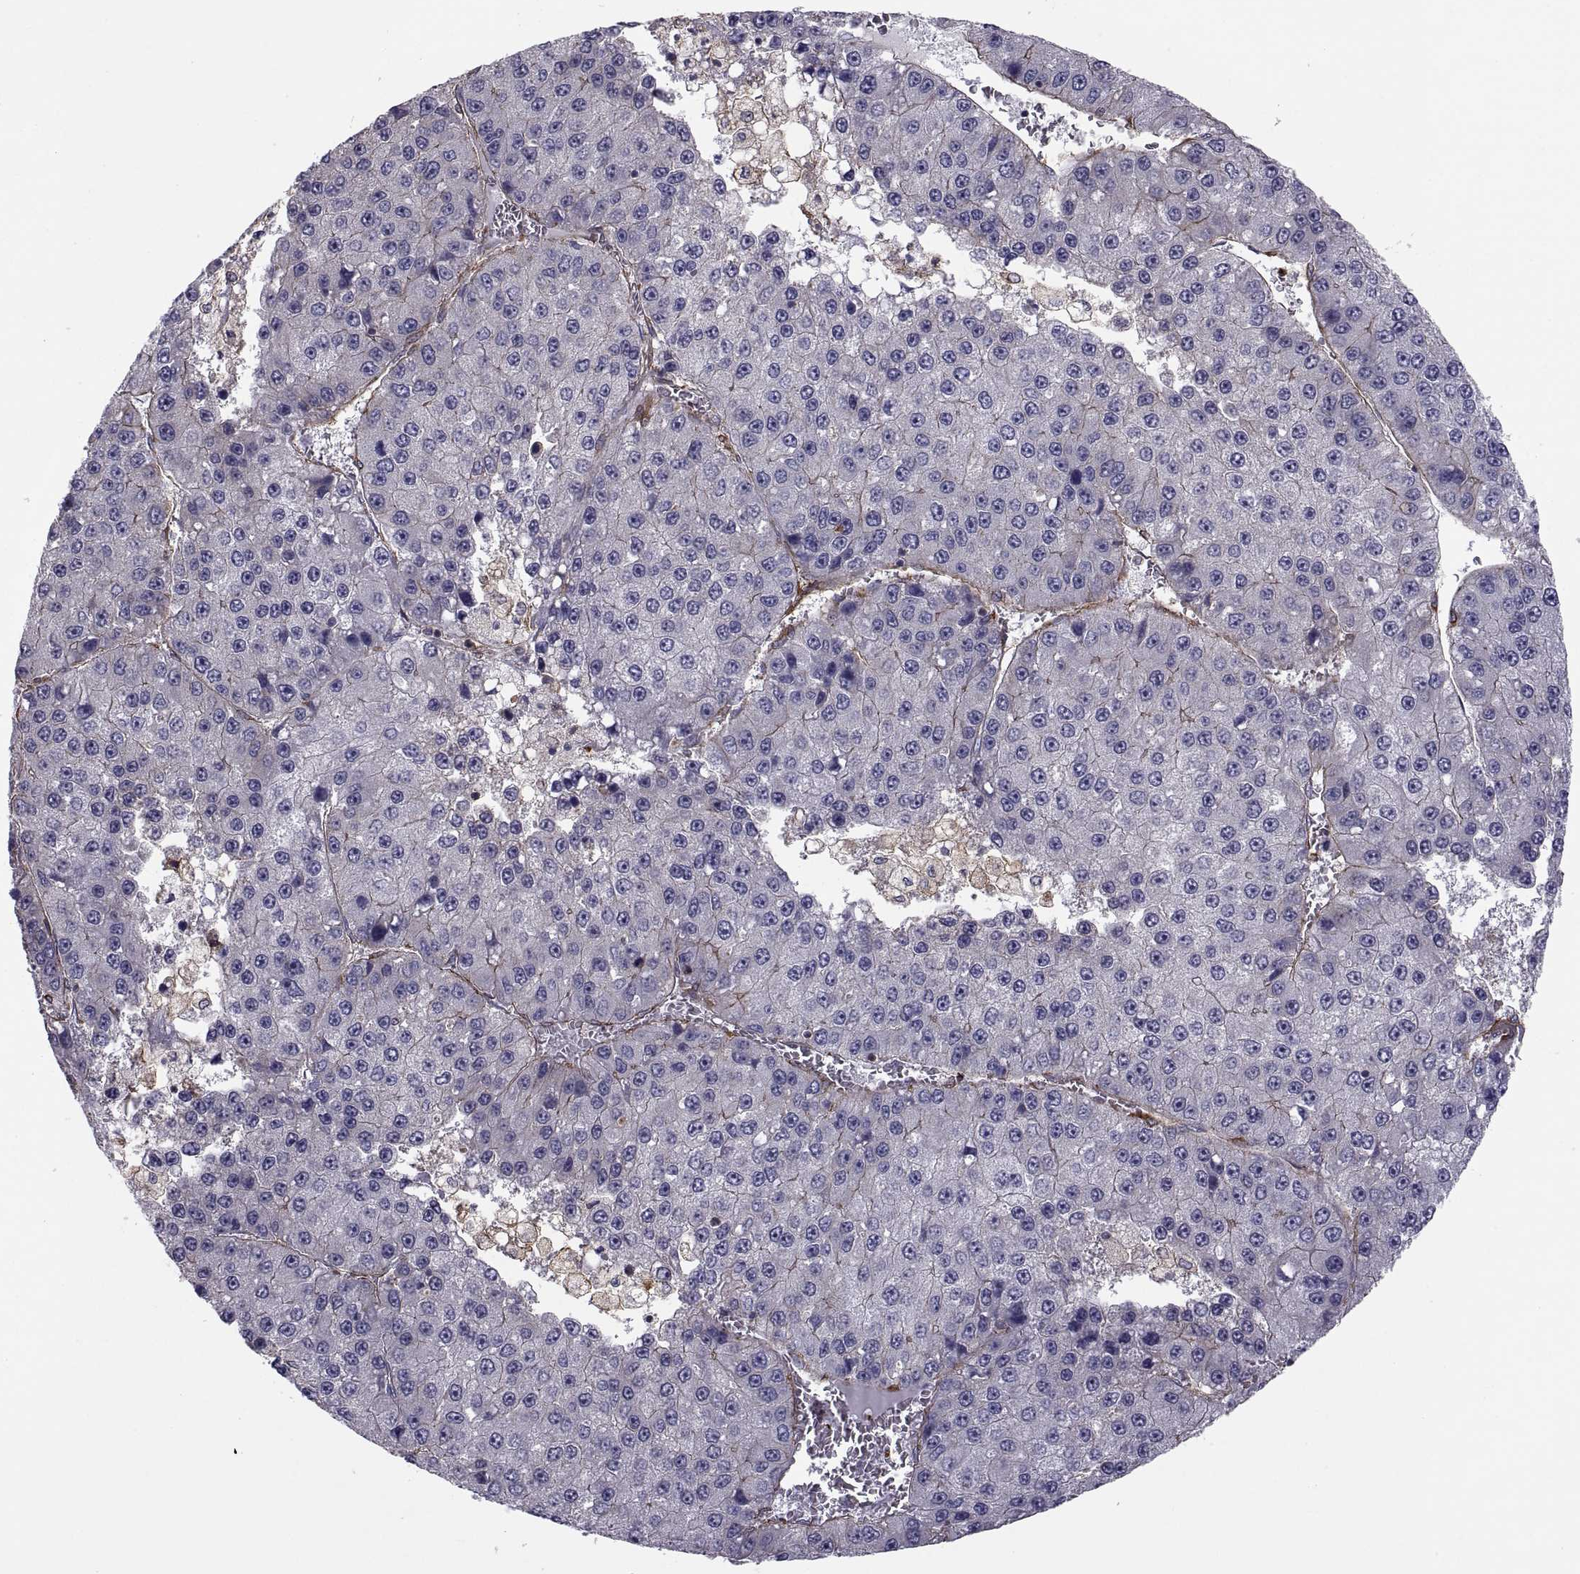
{"staining": {"intensity": "negative", "quantity": "none", "location": "none"}, "tissue": "liver cancer", "cell_type": "Tumor cells", "image_type": "cancer", "snomed": [{"axis": "morphology", "description": "Carcinoma, Hepatocellular, NOS"}, {"axis": "topography", "description": "Liver"}], "caption": "Tumor cells show no significant protein positivity in liver hepatocellular carcinoma.", "gene": "MYH9", "patient": {"sex": "female", "age": 73}}